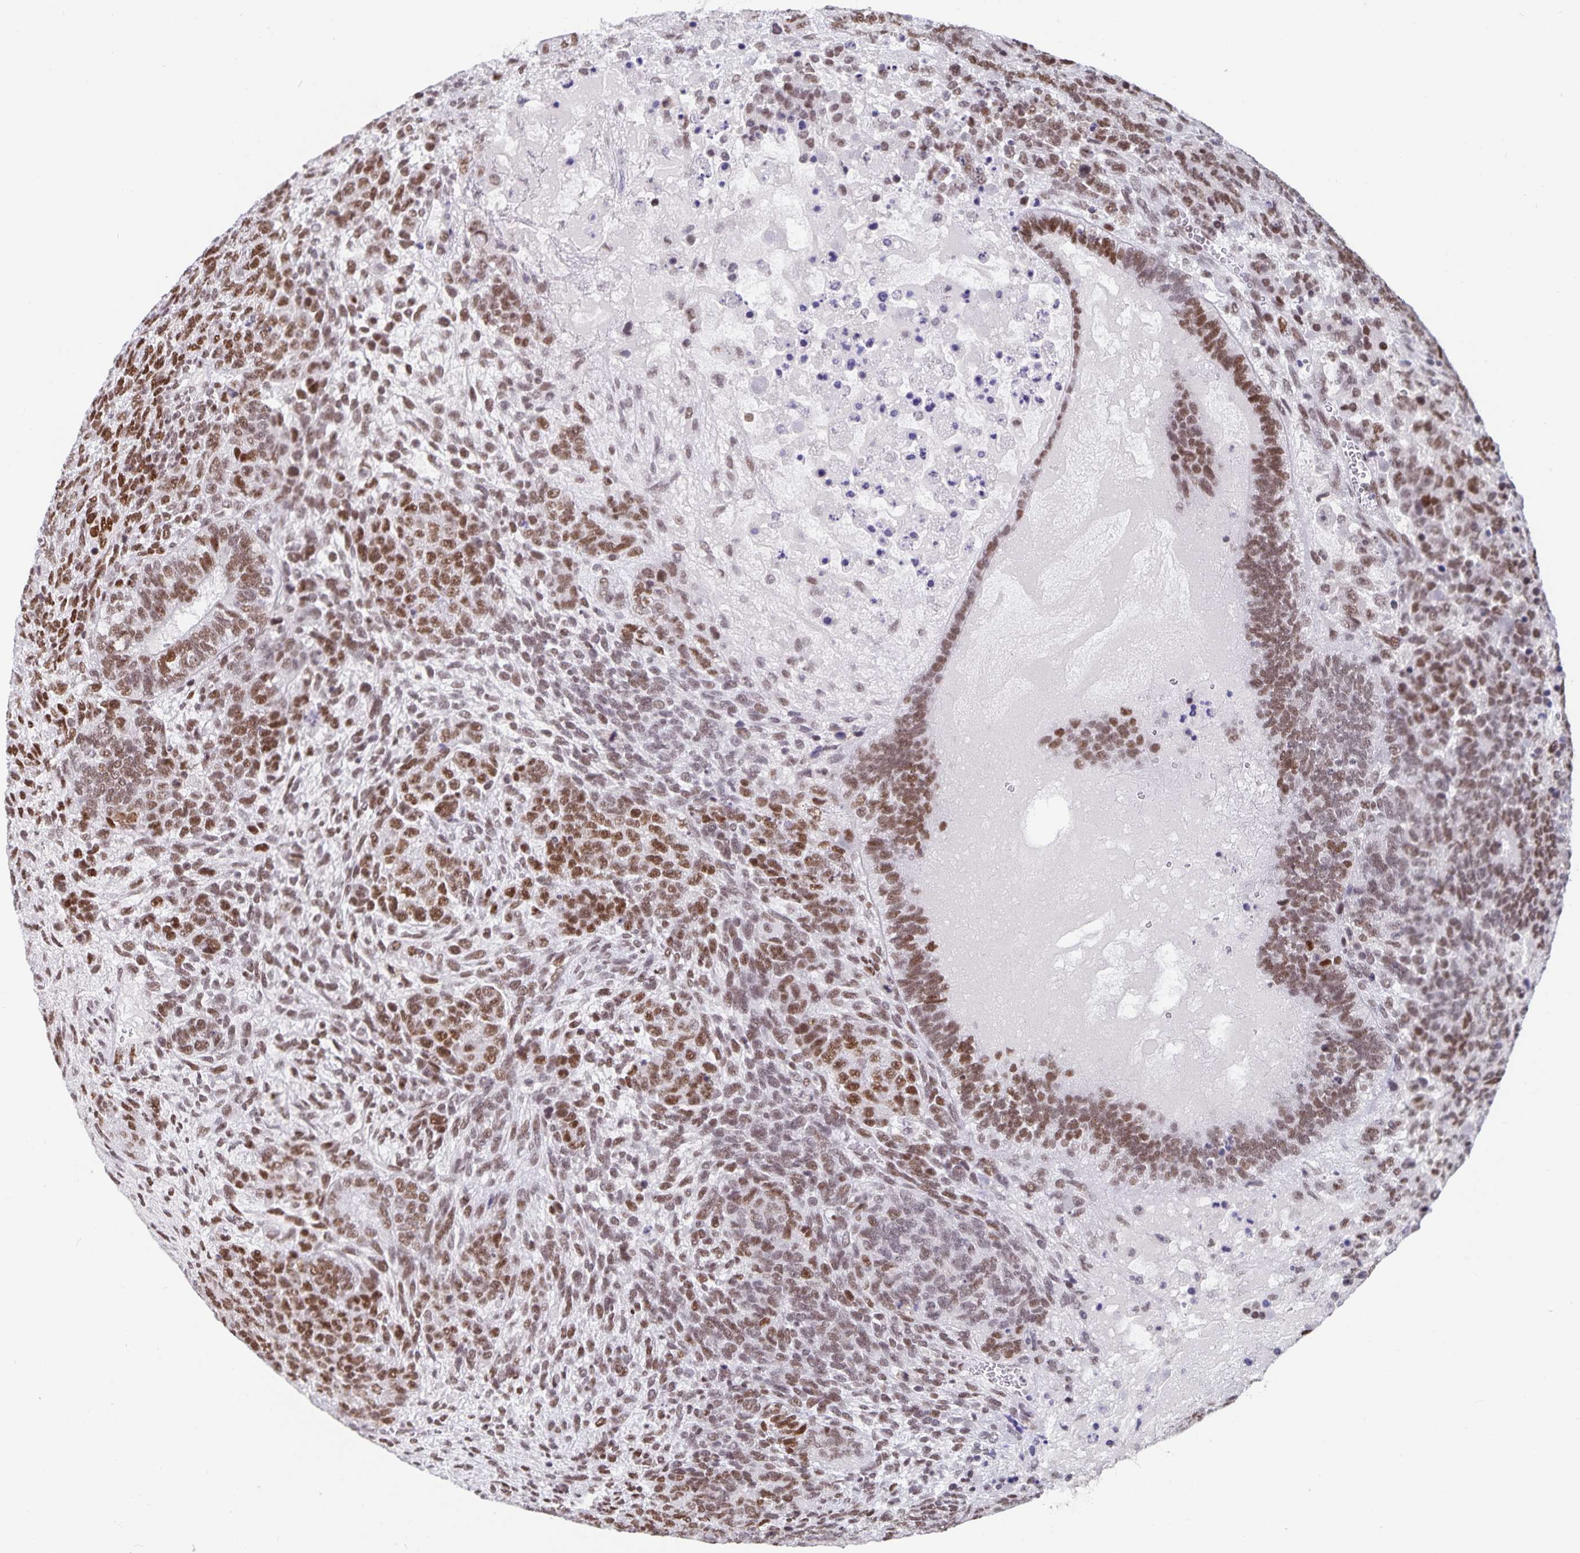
{"staining": {"intensity": "moderate", "quantity": ">75%", "location": "nuclear"}, "tissue": "testis cancer", "cell_type": "Tumor cells", "image_type": "cancer", "snomed": [{"axis": "morphology", "description": "Normal tissue, NOS"}, {"axis": "morphology", "description": "Carcinoma, Embryonal, NOS"}, {"axis": "topography", "description": "Testis"}, {"axis": "topography", "description": "Epididymis"}], "caption": "Immunohistochemical staining of testis cancer (embryonal carcinoma) reveals medium levels of moderate nuclear protein expression in about >75% of tumor cells.", "gene": "PBX2", "patient": {"sex": "male", "age": 23}}